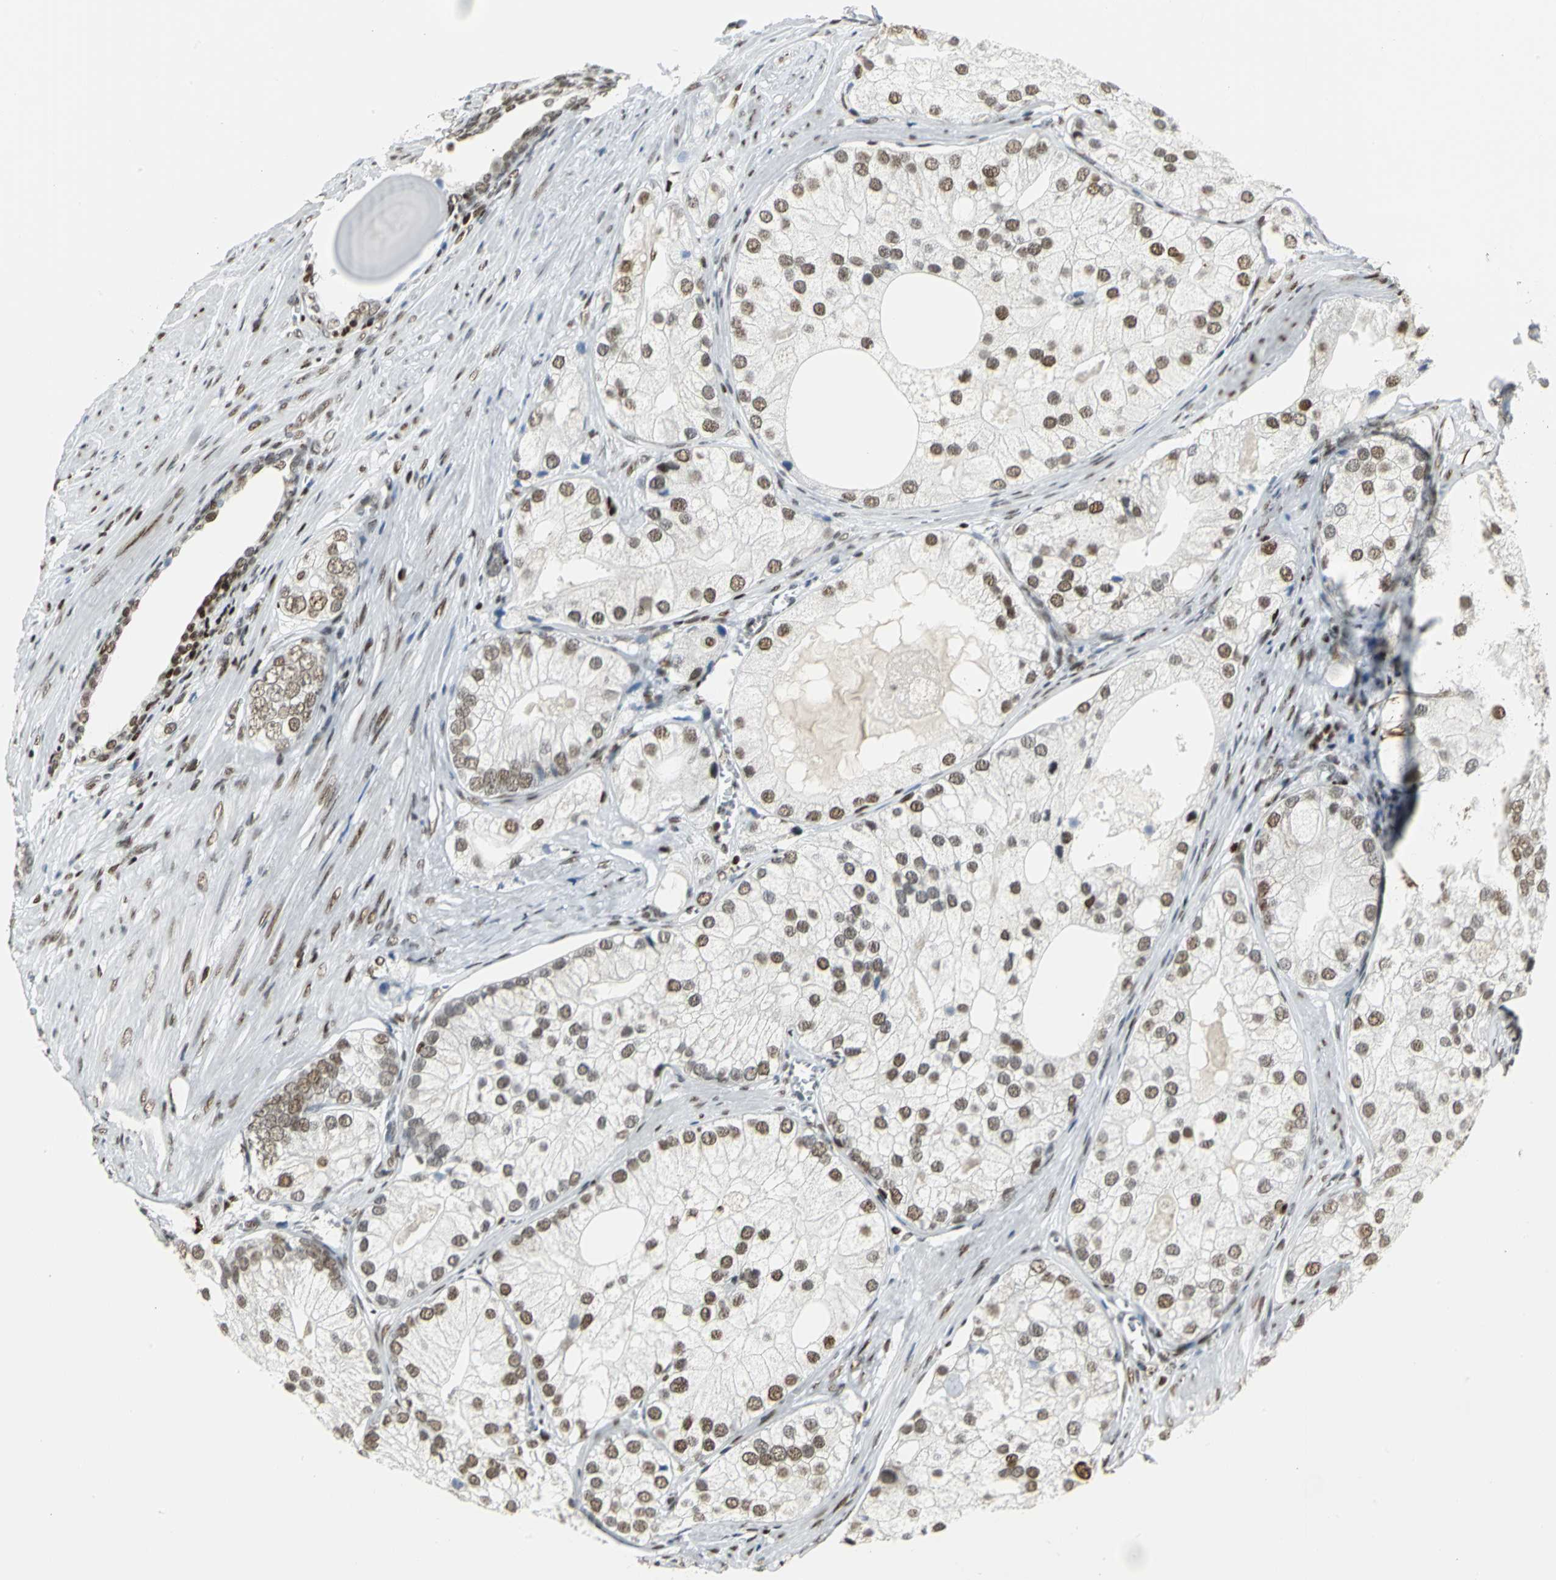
{"staining": {"intensity": "moderate", "quantity": ">75%", "location": "nuclear"}, "tissue": "prostate cancer", "cell_type": "Tumor cells", "image_type": "cancer", "snomed": [{"axis": "morphology", "description": "Adenocarcinoma, Low grade"}, {"axis": "topography", "description": "Prostate"}], "caption": "Prostate cancer (low-grade adenocarcinoma) tissue reveals moderate nuclear staining in approximately >75% of tumor cells, visualized by immunohistochemistry.", "gene": "HNRNPD", "patient": {"sex": "male", "age": 69}}